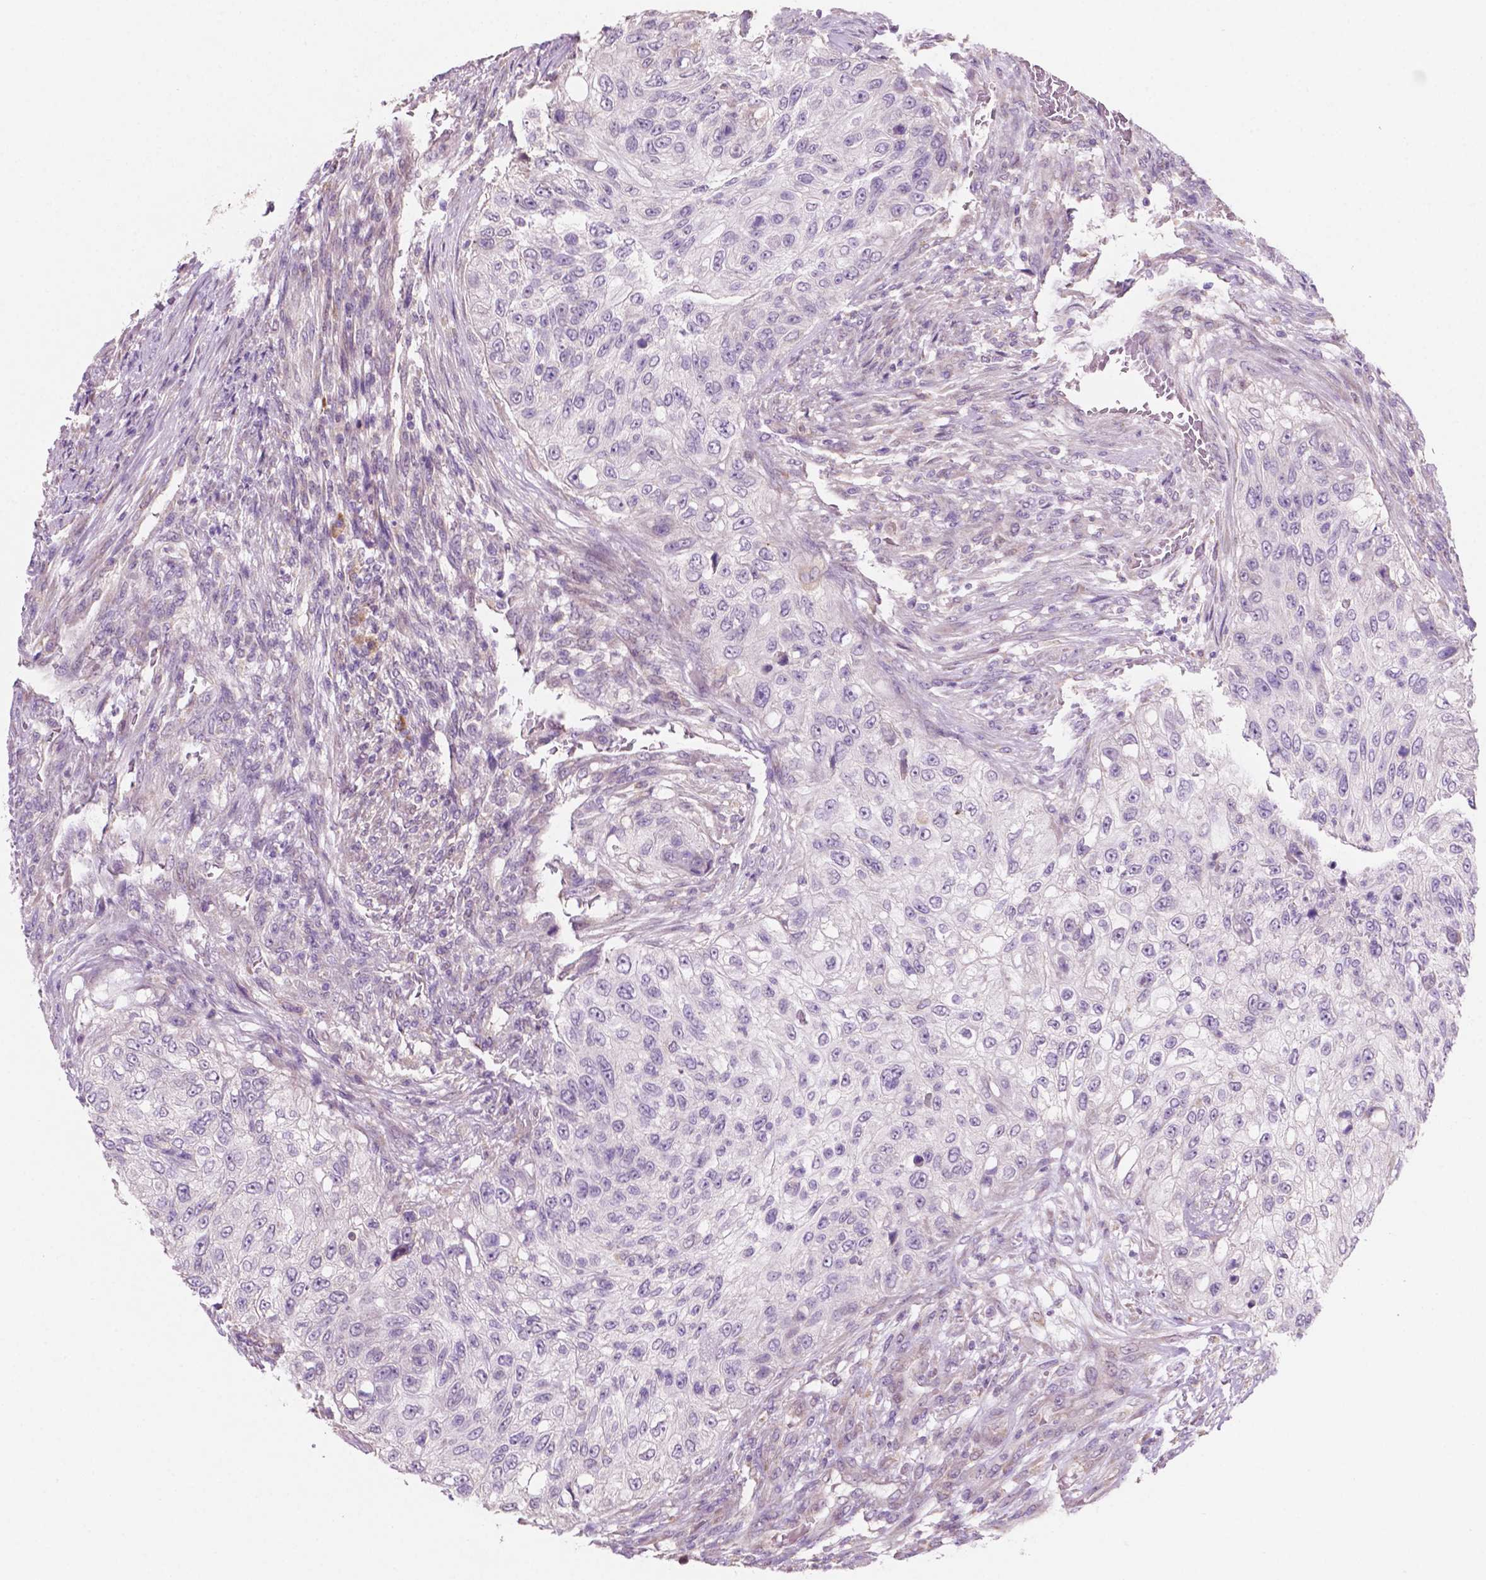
{"staining": {"intensity": "negative", "quantity": "none", "location": "none"}, "tissue": "urothelial cancer", "cell_type": "Tumor cells", "image_type": "cancer", "snomed": [{"axis": "morphology", "description": "Urothelial carcinoma, High grade"}, {"axis": "topography", "description": "Urinary bladder"}], "caption": "Tumor cells show no significant protein expression in urothelial carcinoma (high-grade).", "gene": "LRP1B", "patient": {"sex": "female", "age": 60}}